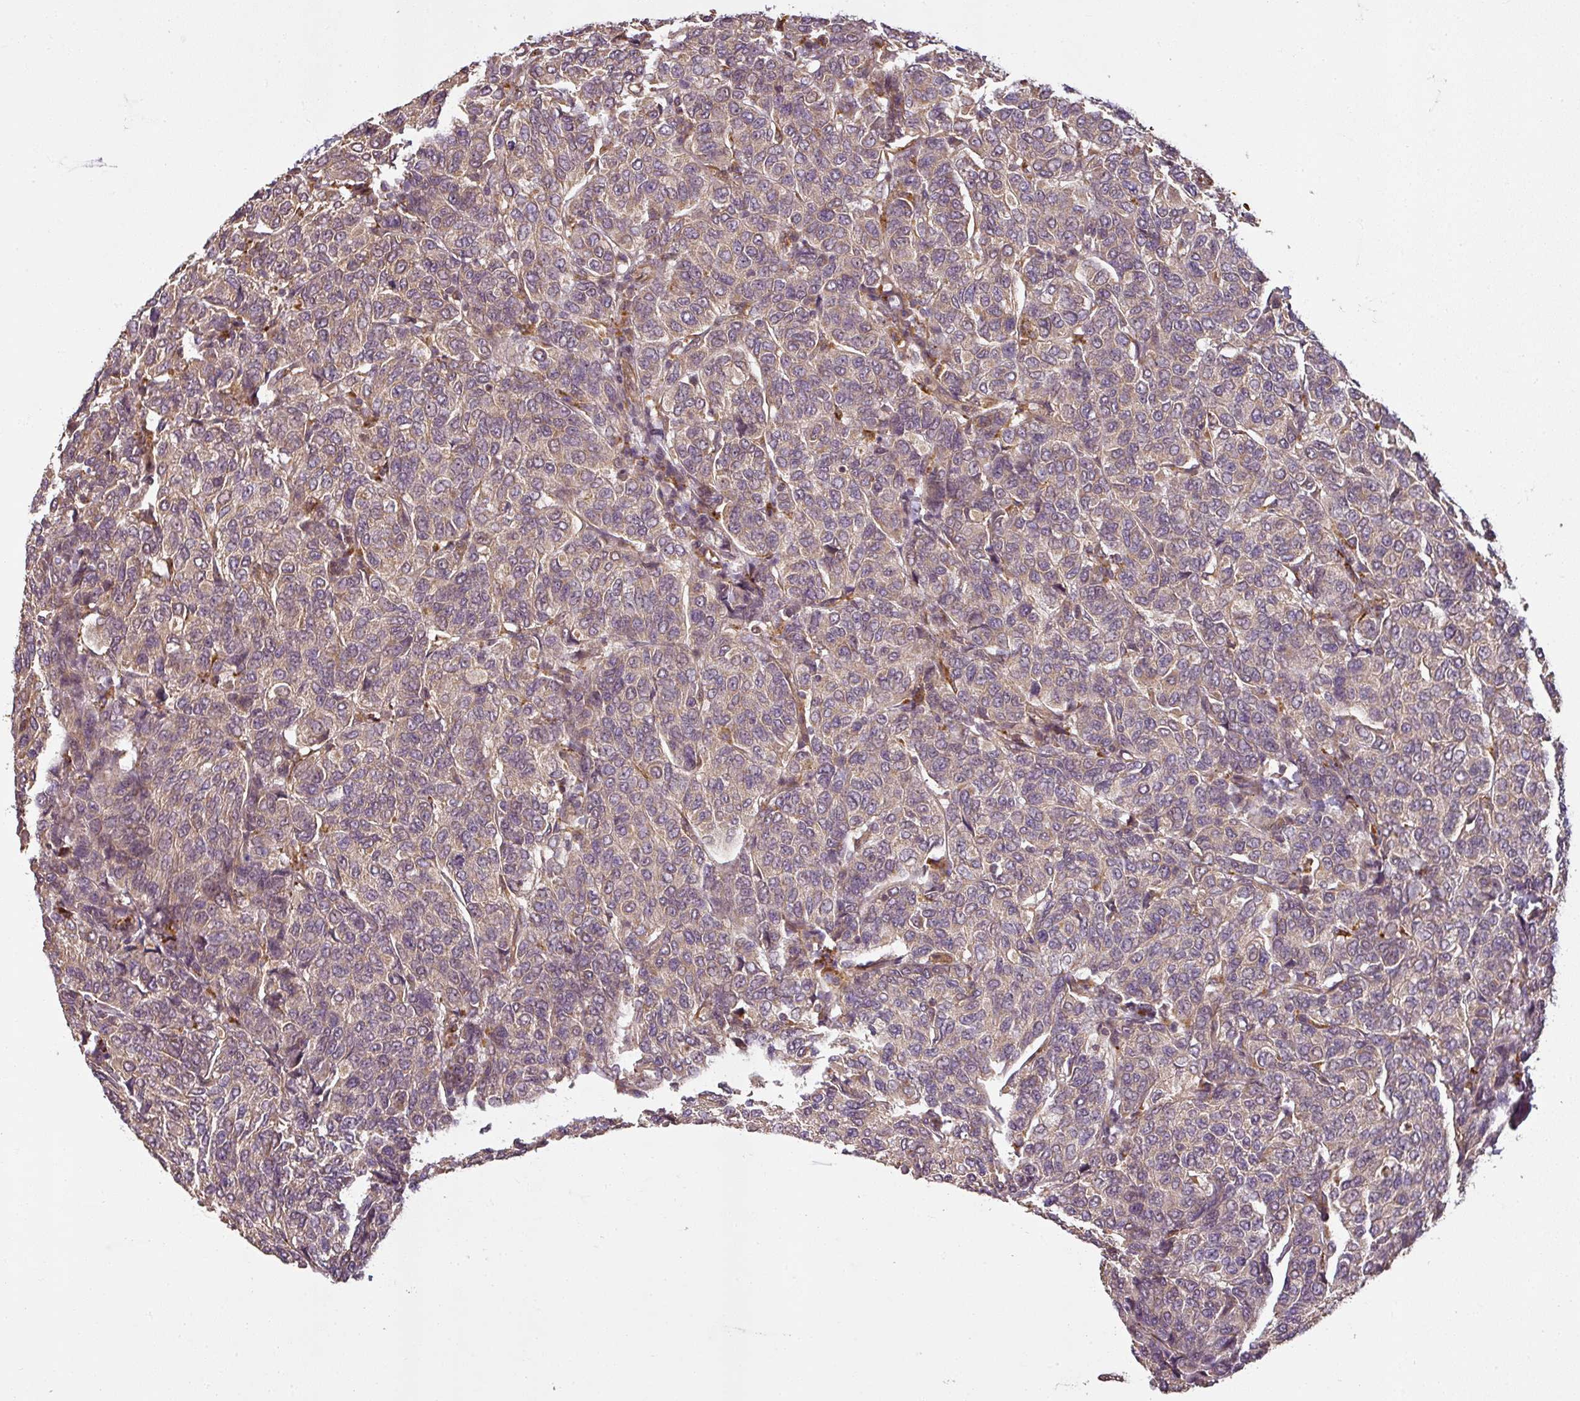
{"staining": {"intensity": "weak", "quantity": ">75%", "location": "cytoplasmic/membranous"}, "tissue": "breast cancer", "cell_type": "Tumor cells", "image_type": "cancer", "snomed": [{"axis": "morphology", "description": "Duct carcinoma"}, {"axis": "topography", "description": "Breast"}], "caption": "Breast cancer (invasive ductal carcinoma) stained for a protein (brown) reveals weak cytoplasmic/membranous positive positivity in approximately >75% of tumor cells.", "gene": "DIMT1", "patient": {"sex": "female", "age": 55}}